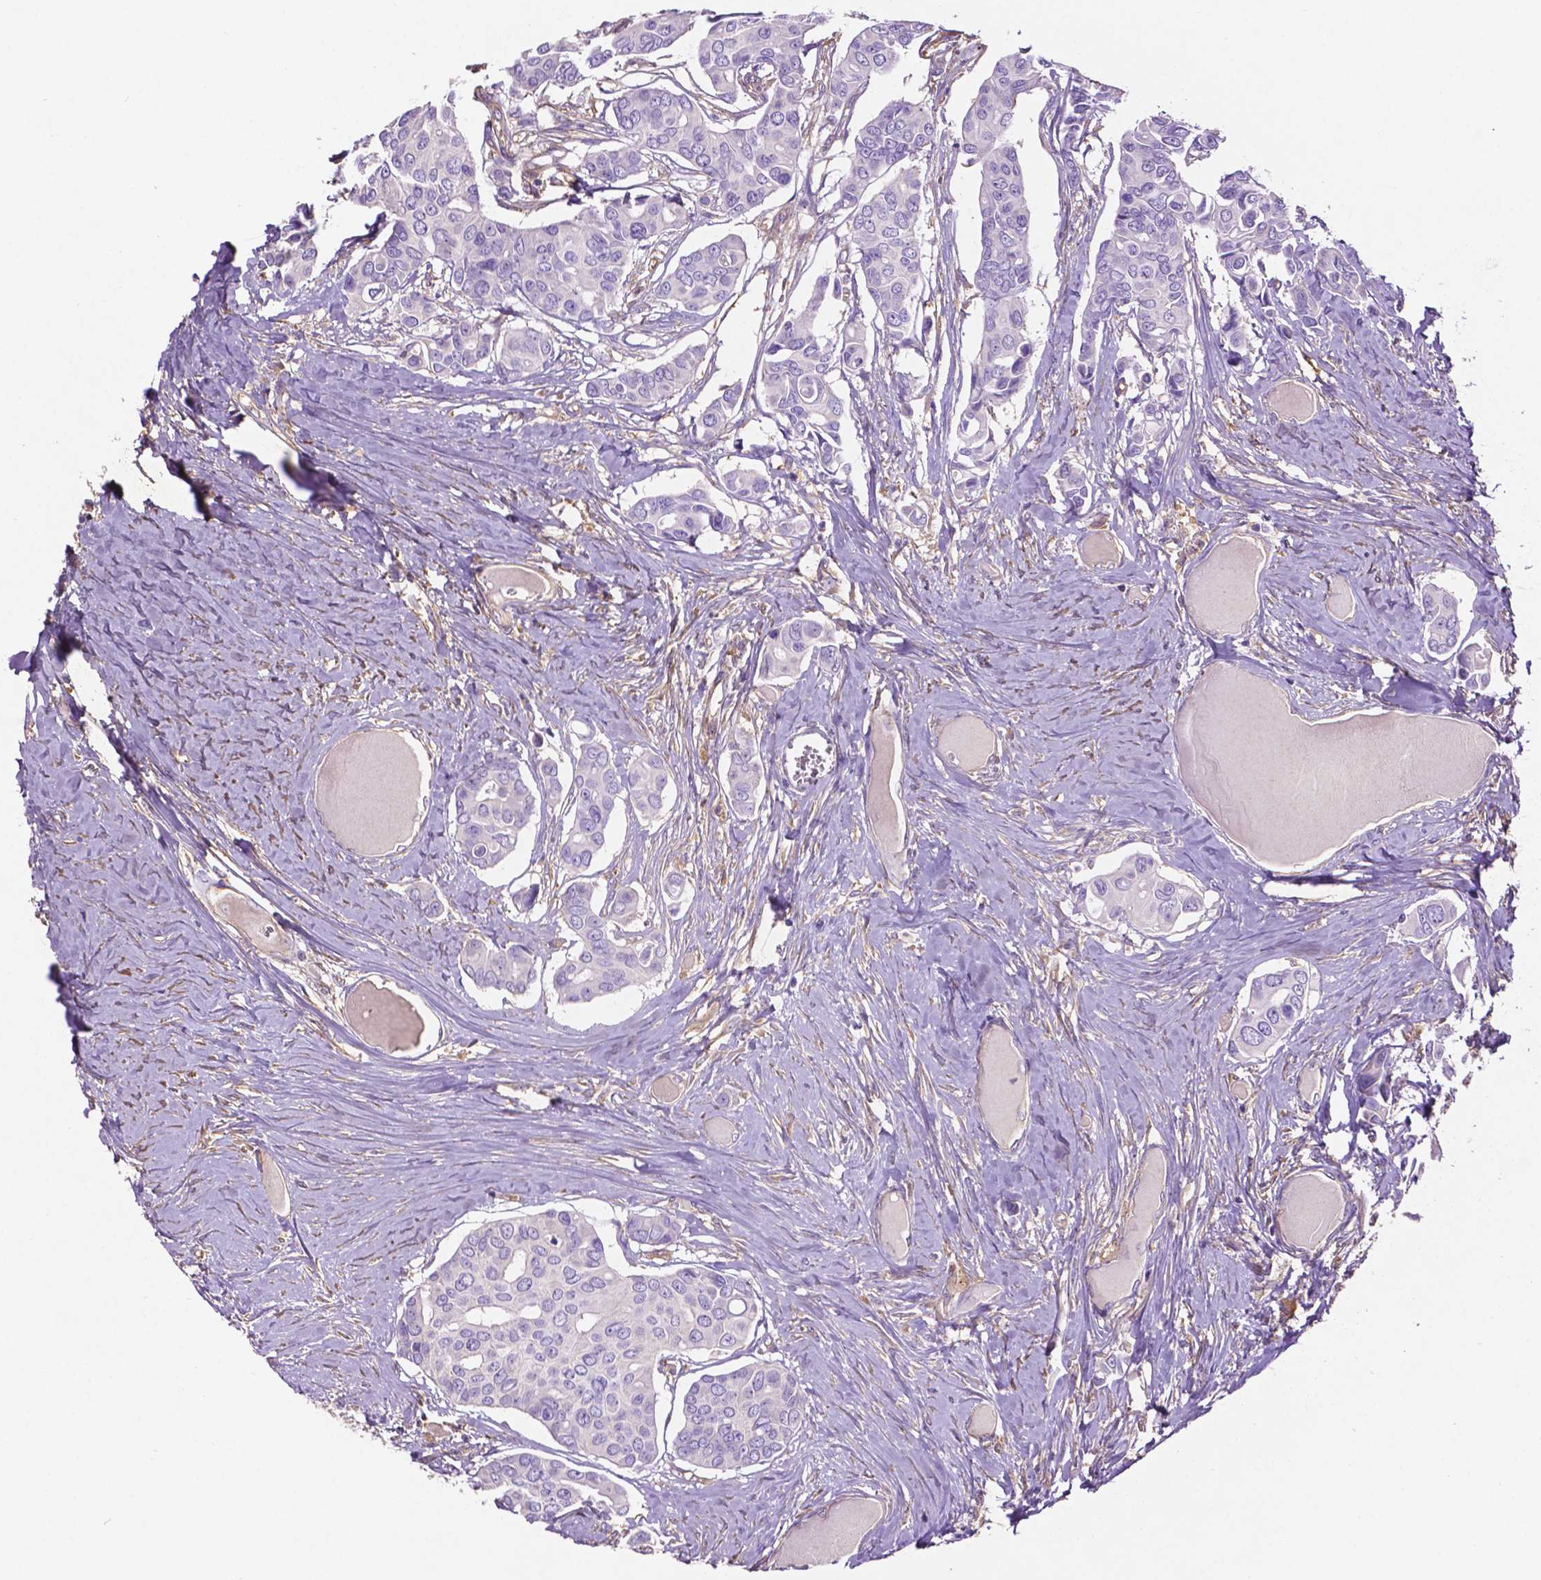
{"staining": {"intensity": "negative", "quantity": "none", "location": "none"}, "tissue": "breast cancer", "cell_type": "Tumor cells", "image_type": "cancer", "snomed": [{"axis": "morphology", "description": "Duct carcinoma"}, {"axis": "topography", "description": "Breast"}], "caption": "Histopathology image shows no significant protein expression in tumor cells of intraductal carcinoma (breast).", "gene": "GDPD5", "patient": {"sex": "female", "age": 54}}